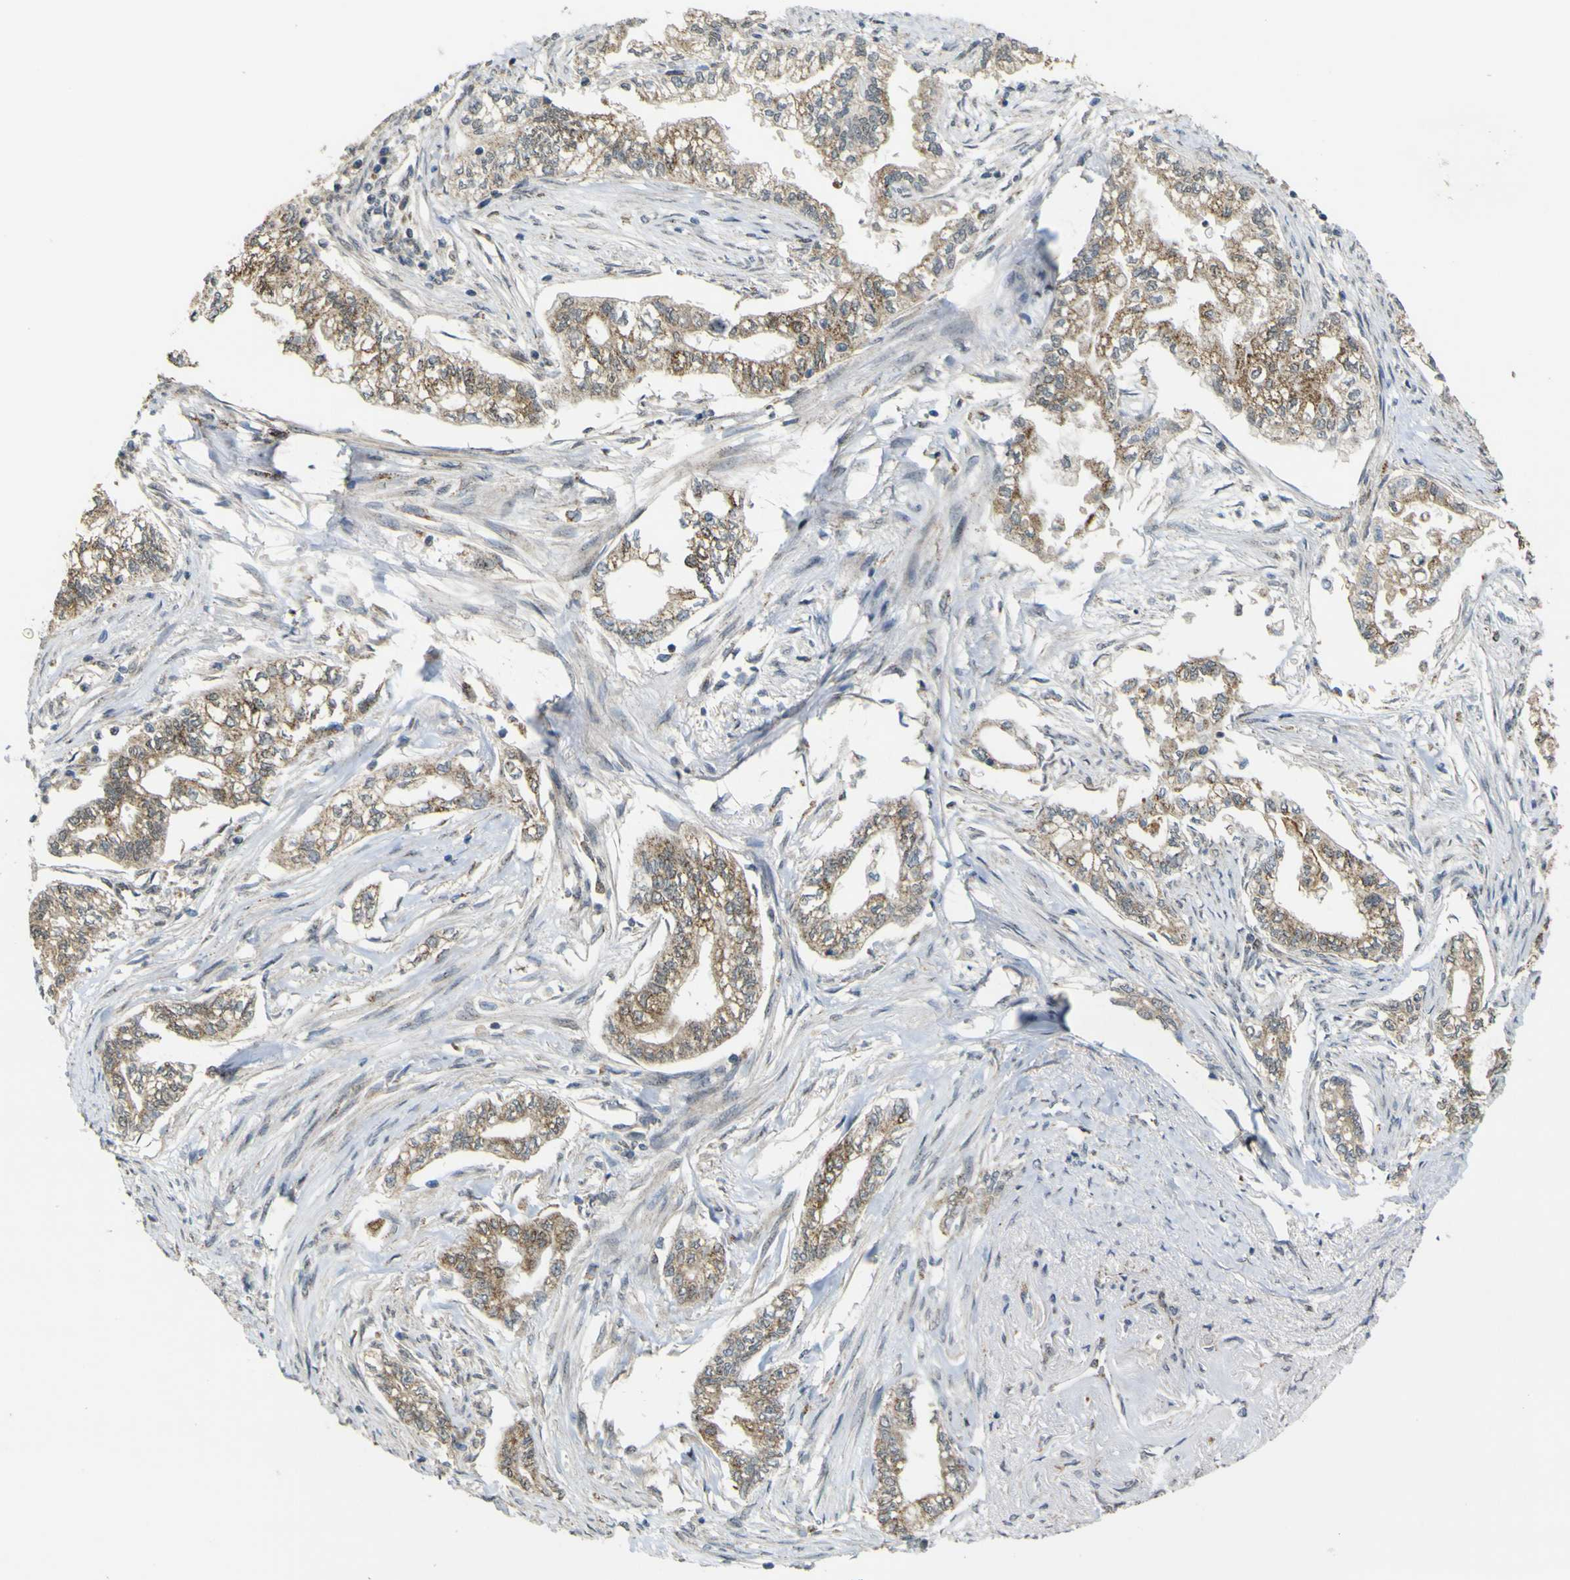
{"staining": {"intensity": "moderate", "quantity": ">75%", "location": "cytoplasmic/membranous"}, "tissue": "pancreatic cancer", "cell_type": "Tumor cells", "image_type": "cancer", "snomed": [{"axis": "morphology", "description": "Normal tissue, NOS"}, {"axis": "topography", "description": "Pancreas"}], "caption": "High-magnification brightfield microscopy of pancreatic cancer stained with DAB (3,3'-diaminobenzidine) (brown) and counterstained with hematoxylin (blue). tumor cells exhibit moderate cytoplasmic/membranous positivity is present in about>75% of cells.", "gene": "ACBD5", "patient": {"sex": "male", "age": 42}}